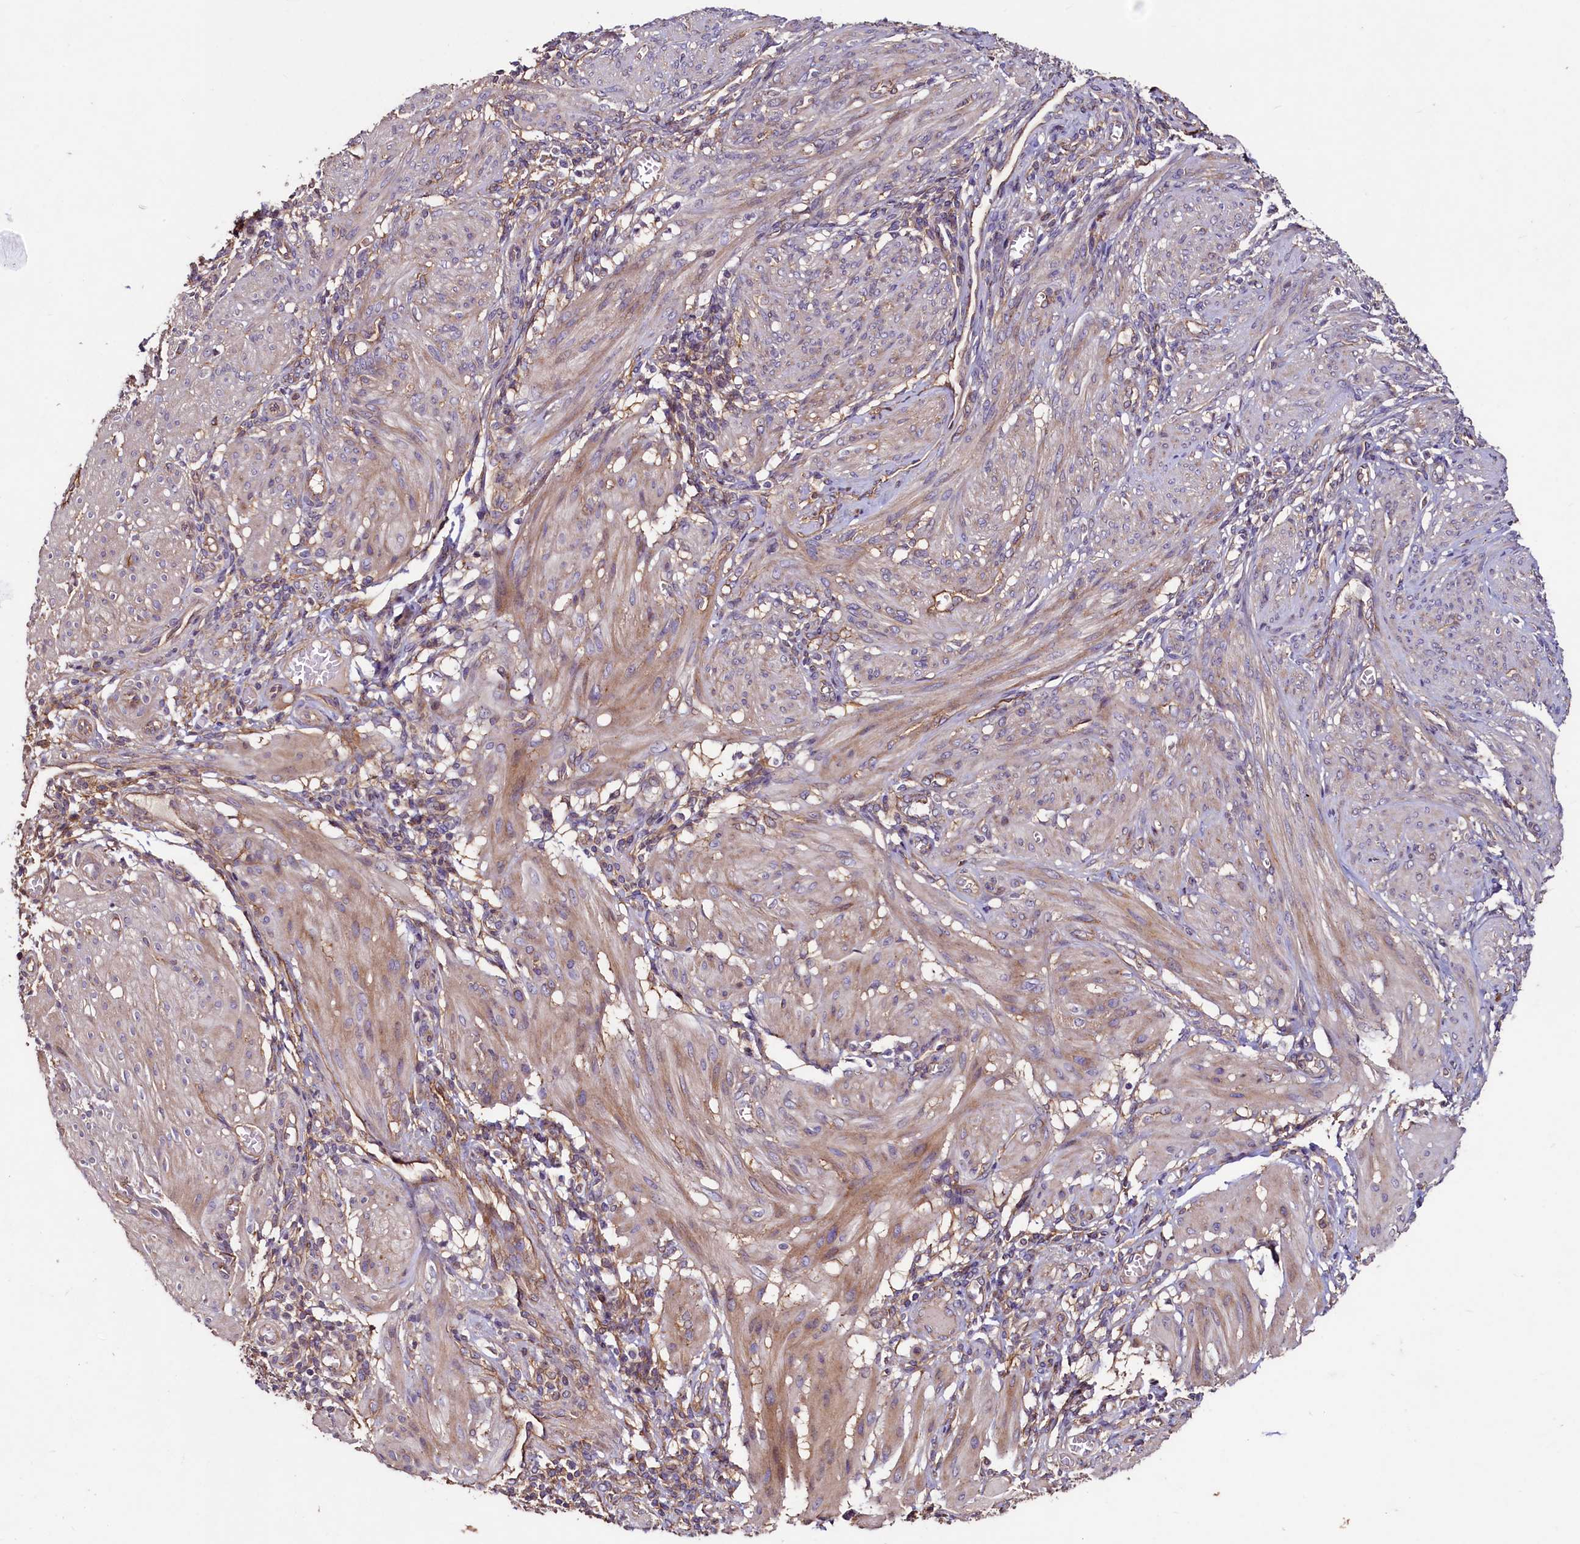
{"staining": {"intensity": "weak", "quantity": ">75%", "location": "cytoplasmic/membranous,nuclear"}, "tissue": "smooth muscle", "cell_type": "Smooth muscle cells", "image_type": "normal", "snomed": [{"axis": "morphology", "description": "Normal tissue, NOS"}, {"axis": "topography", "description": "Smooth muscle"}], "caption": "Immunohistochemical staining of normal smooth muscle demonstrates low levels of weak cytoplasmic/membranous,nuclear positivity in about >75% of smooth muscle cells. The staining is performed using DAB brown chromogen to label protein expression. The nuclei are counter-stained blue using hematoxylin.", "gene": "PALM", "patient": {"sex": "female", "age": 39}}